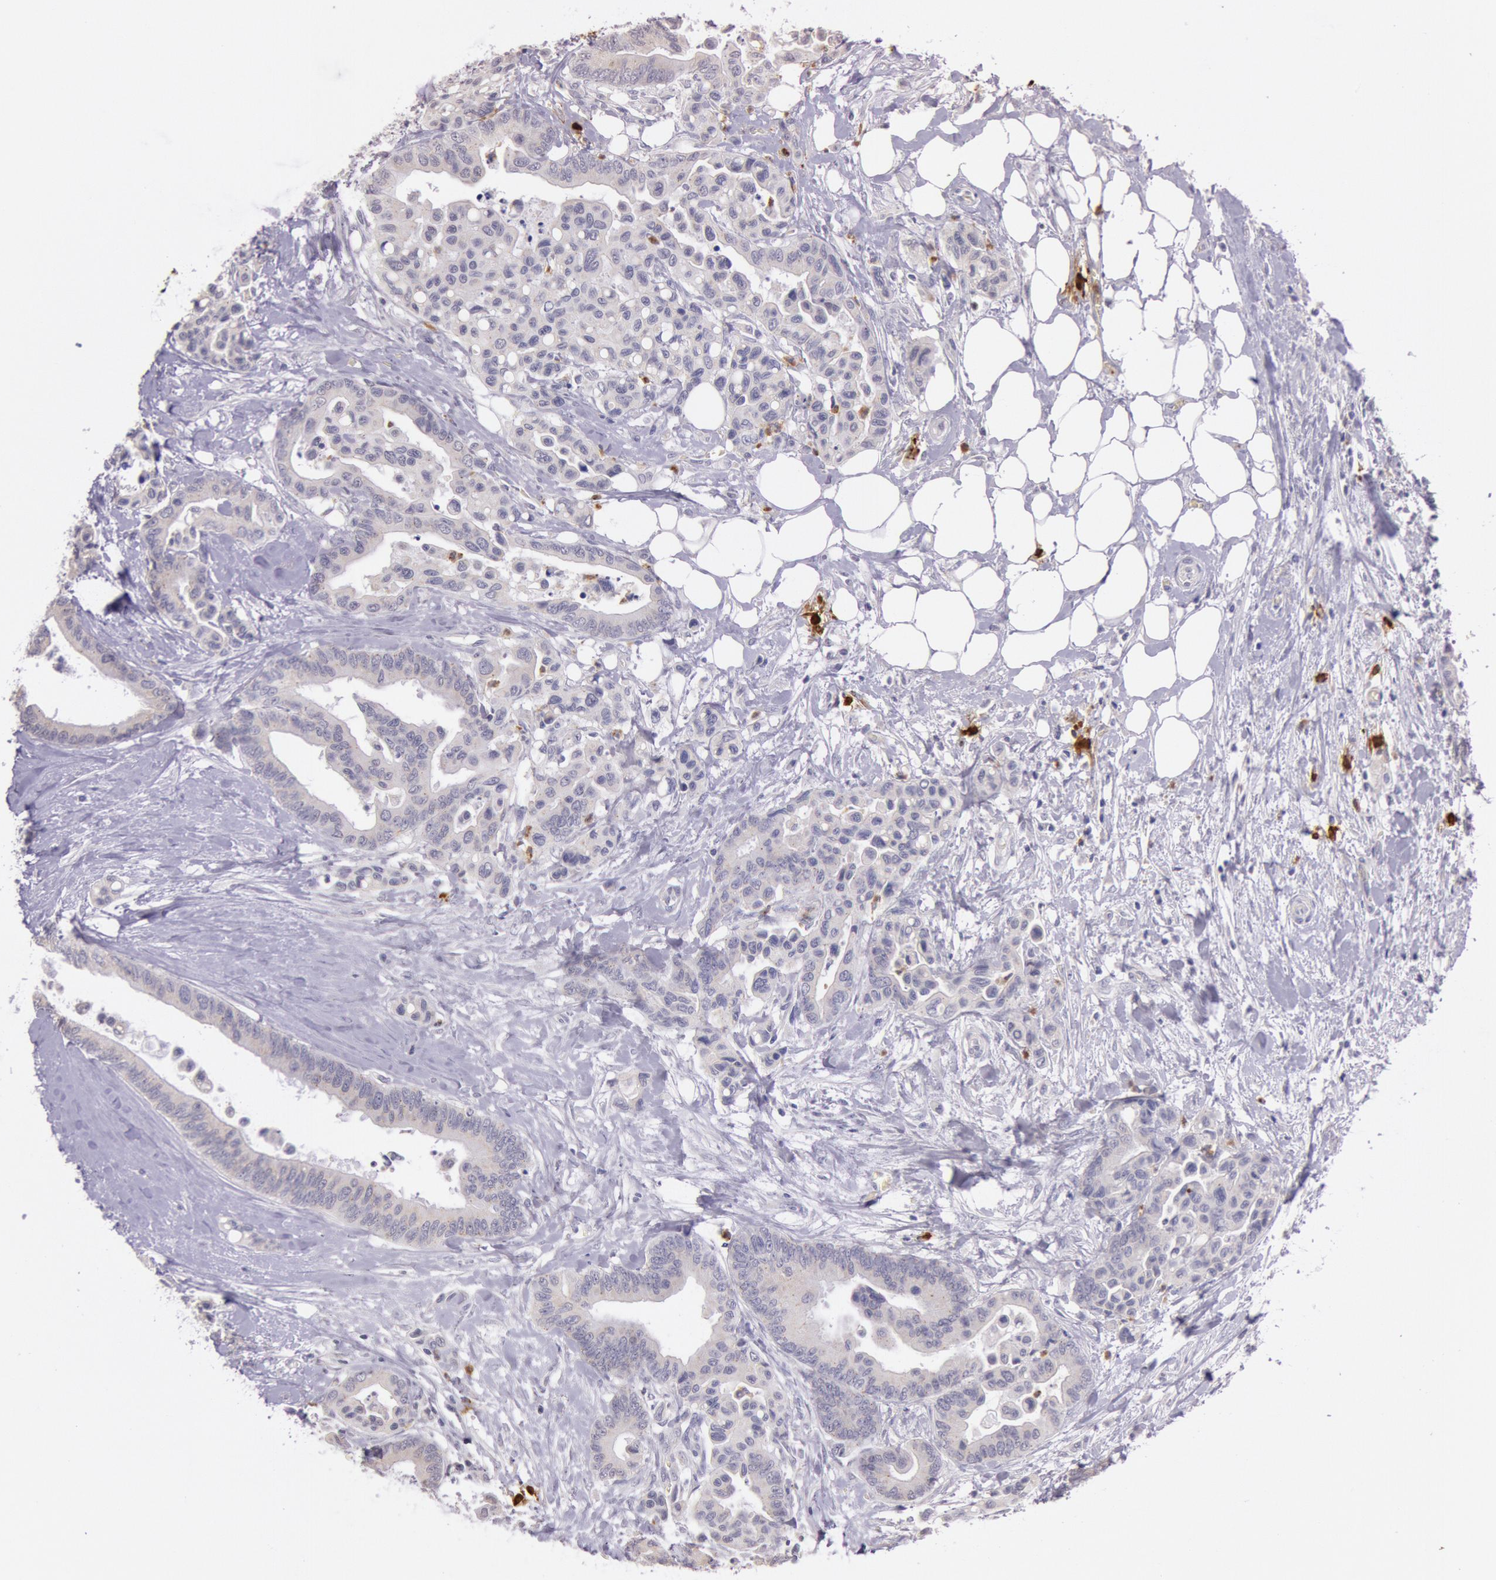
{"staining": {"intensity": "negative", "quantity": "none", "location": "none"}, "tissue": "colorectal cancer", "cell_type": "Tumor cells", "image_type": "cancer", "snomed": [{"axis": "morphology", "description": "Adenocarcinoma, NOS"}, {"axis": "topography", "description": "Colon"}], "caption": "Immunohistochemistry (IHC) of human colorectal cancer shows no staining in tumor cells.", "gene": "KDM6A", "patient": {"sex": "male", "age": 82}}